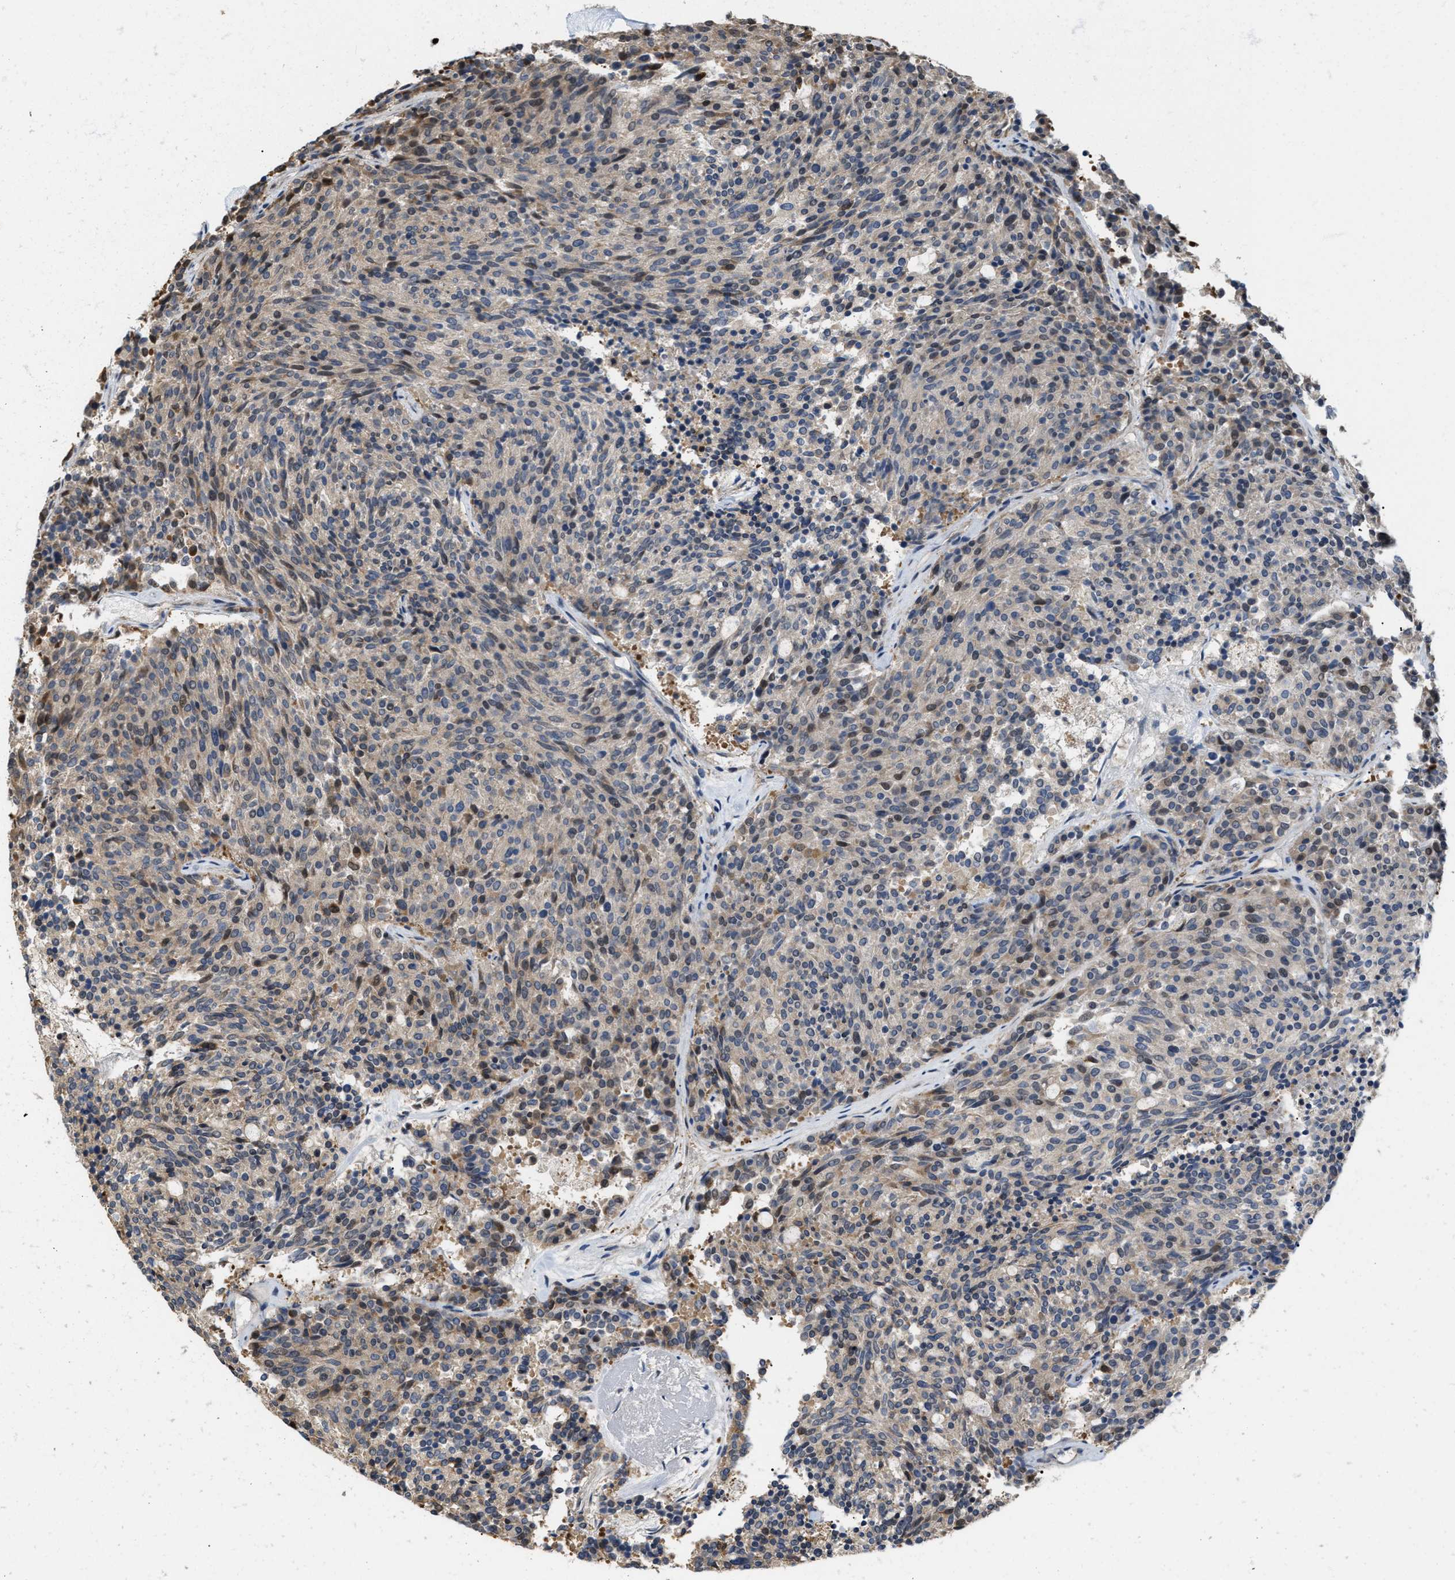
{"staining": {"intensity": "weak", "quantity": "<25%", "location": "nuclear"}, "tissue": "carcinoid", "cell_type": "Tumor cells", "image_type": "cancer", "snomed": [{"axis": "morphology", "description": "Carcinoid, malignant, NOS"}, {"axis": "topography", "description": "Pancreas"}], "caption": "Carcinoid (malignant) was stained to show a protein in brown. There is no significant positivity in tumor cells. (IHC, brightfield microscopy, high magnification).", "gene": "CSNK1A1", "patient": {"sex": "female", "age": 54}}